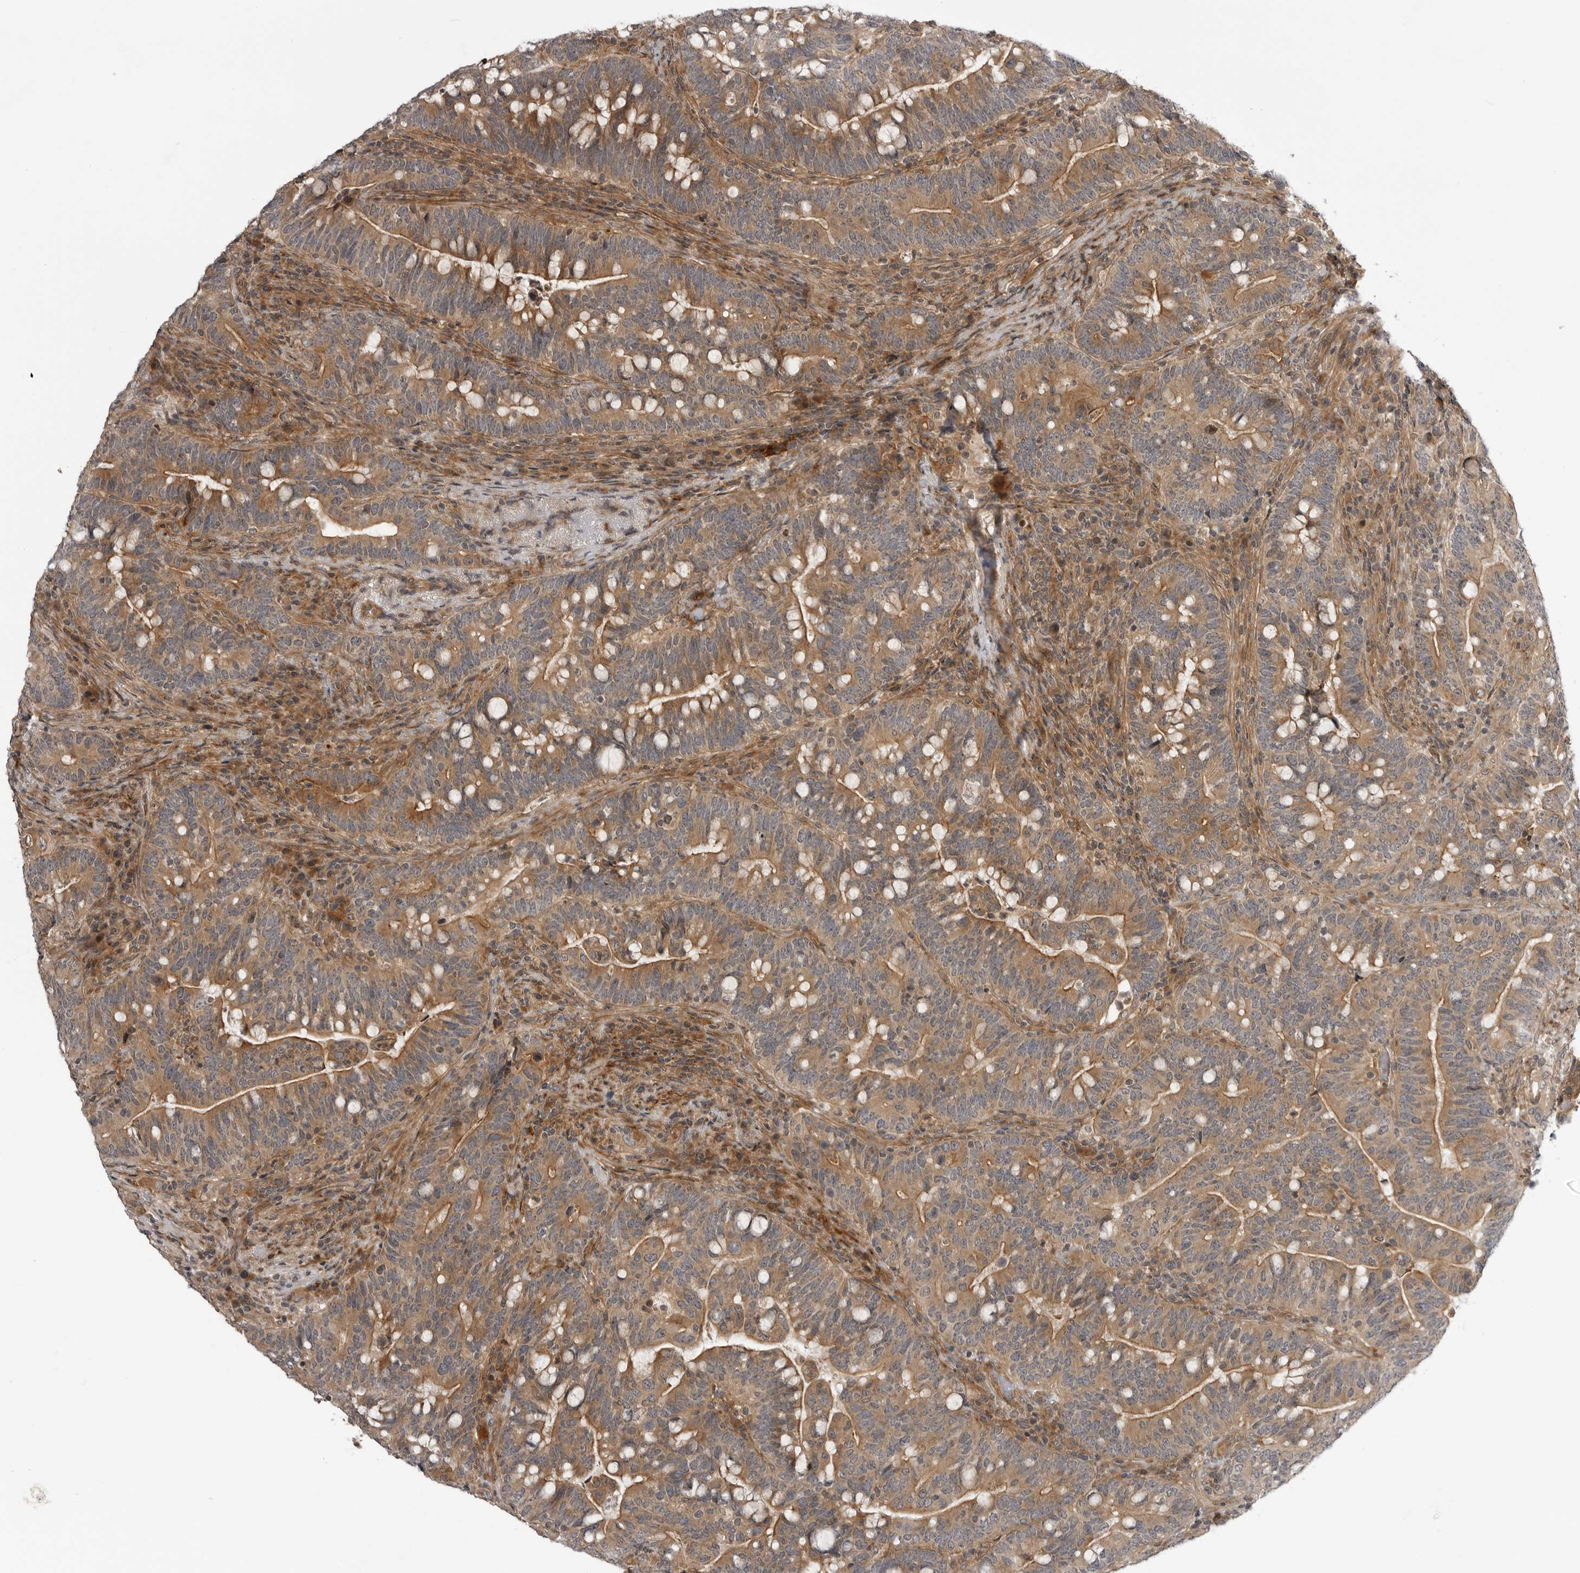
{"staining": {"intensity": "moderate", "quantity": ">75%", "location": "cytoplasmic/membranous"}, "tissue": "colorectal cancer", "cell_type": "Tumor cells", "image_type": "cancer", "snomed": [{"axis": "morphology", "description": "Adenocarcinoma, NOS"}, {"axis": "topography", "description": "Colon"}], "caption": "Protein staining of colorectal adenocarcinoma tissue reveals moderate cytoplasmic/membranous staining in about >75% of tumor cells.", "gene": "LRRC45", "patient": {"sex": "female", "age": 66}}